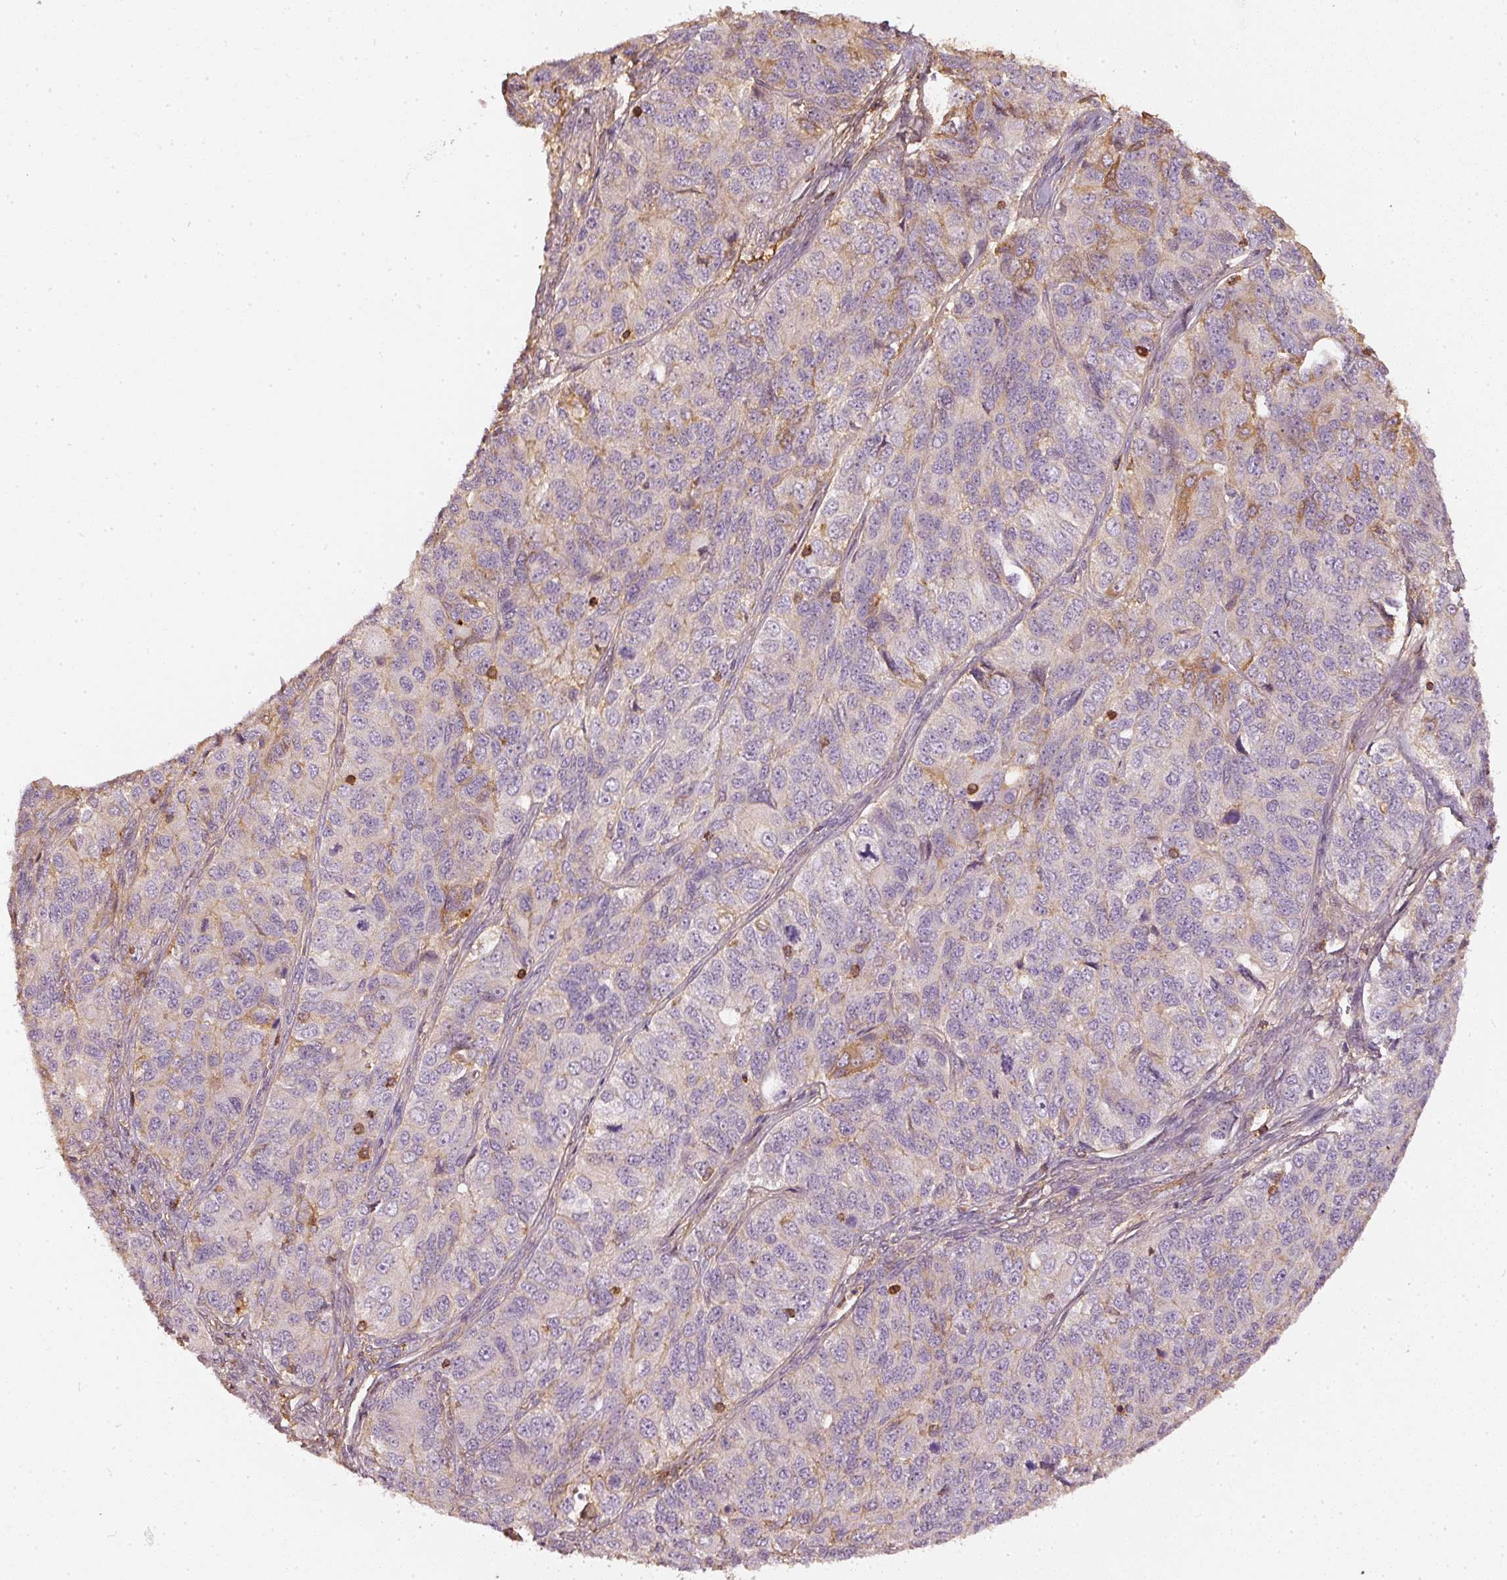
{"staining": {"intensity": "moderate", "quantity": "<25%", "location": "cytoplasmic/membranous"}, "tissue": "ovarian cancer", "cell_type": "Tumor cells", "image_type": "cancer", "snomed": [{"axis": "morphology", "description": "Carcinoma, endometroid"}, {"axis": "topography", "description": "Ovary"}], "caption": "Endometroid carcinoma (ovarian) stained for a protein shows moderate cytoplasmic/membranous positivity in tumor cells.", "gene": "EVL", "patient": {"sex": "female", "age": 51}}